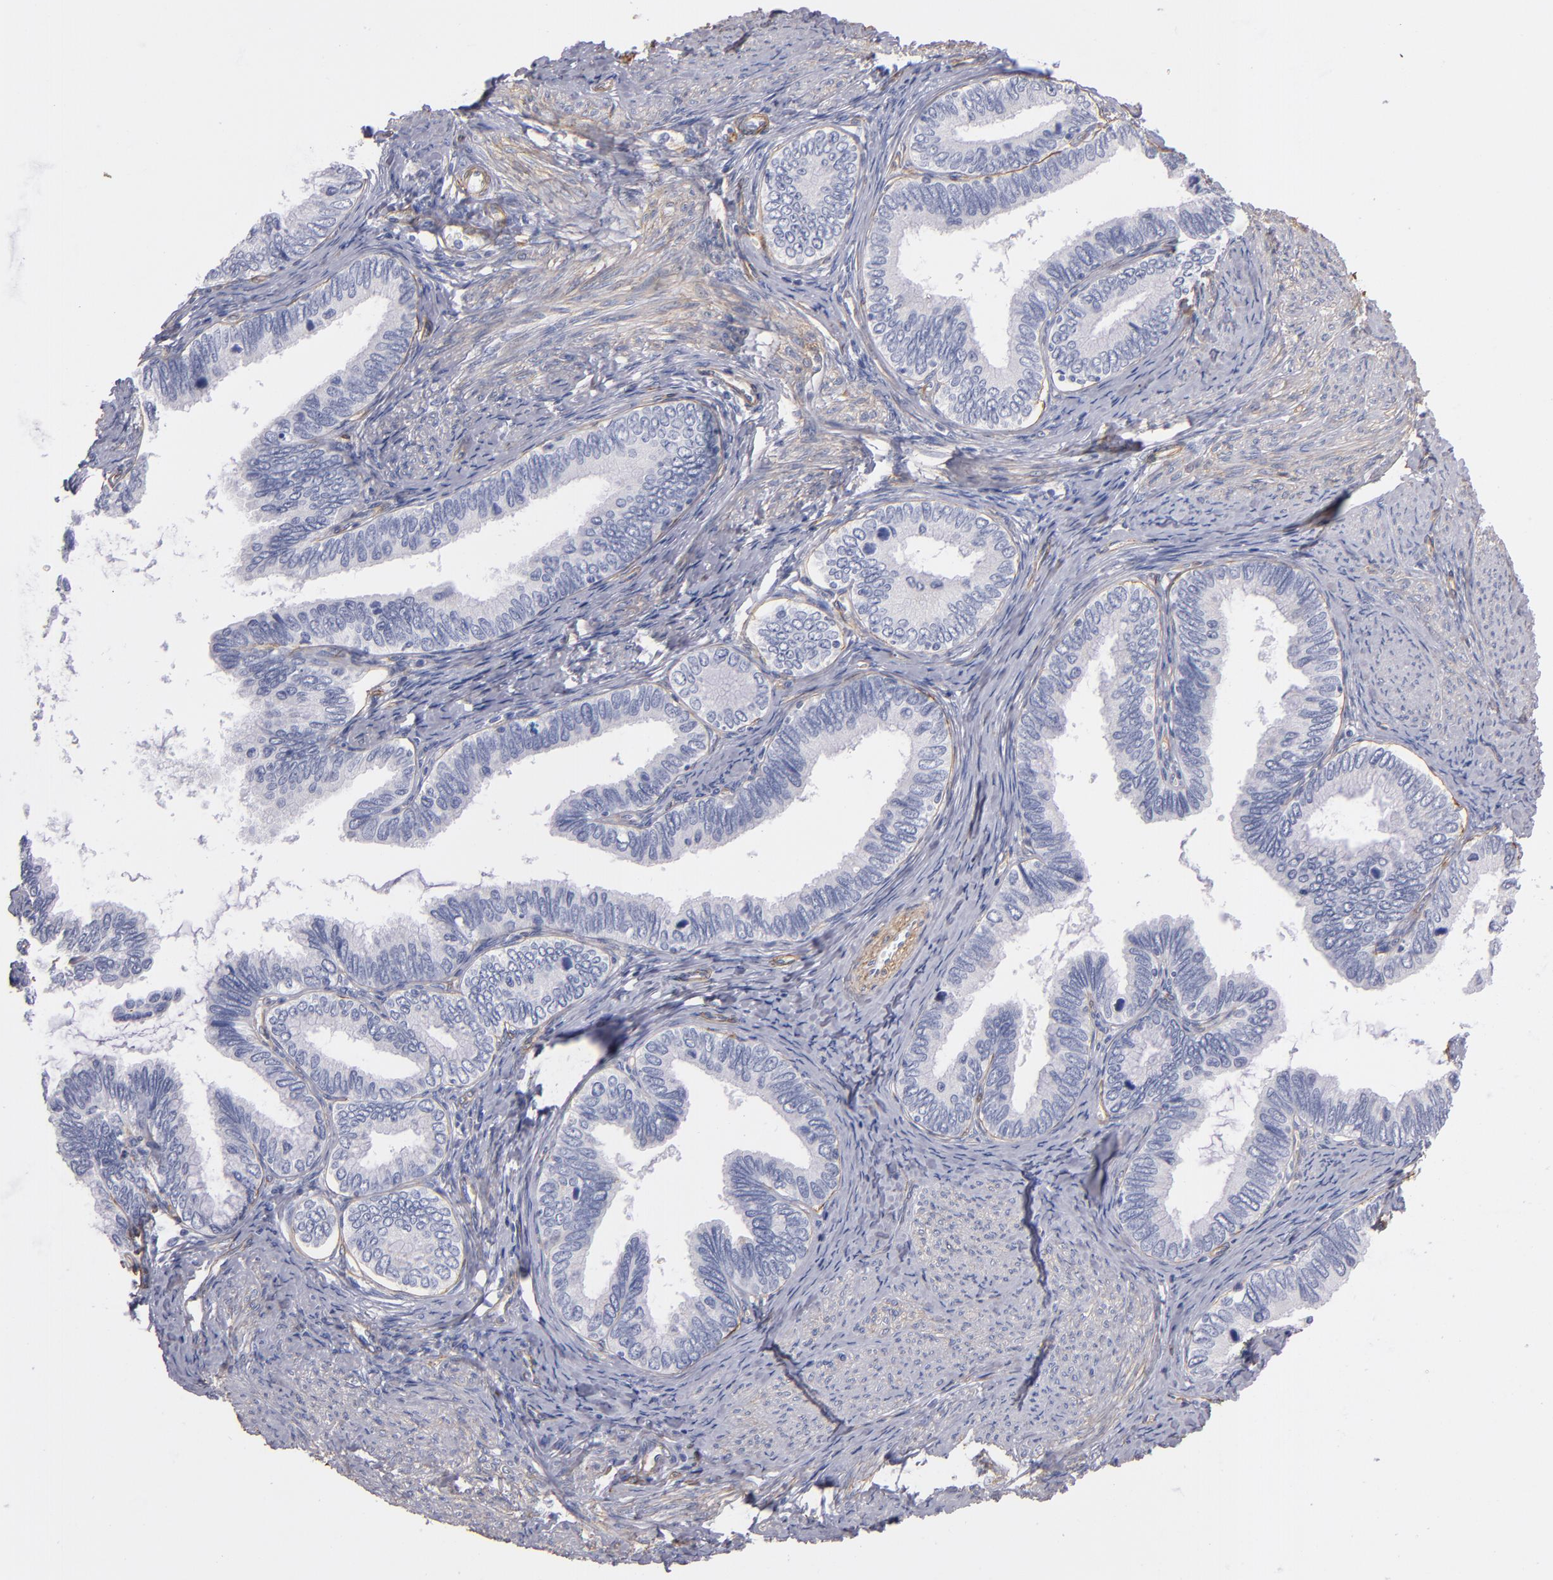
{"staining": {"intensity": "negative", "quantity": "none", "location": "none"}, "tissue": "cervical cancer", "cell_type": "Tumor cells", "image_type": "cancer", "snomed": [{"axis": "morphology", "description": "Adenocarcinoma, NOS"}, {"axis": "topography", "description": "Cervix"}], "caption": "Immunohistochemistry (IHC) histopathology image of cervical cancer (adenocarcinoma) stained for a protein (brown), which demonstrates no positivity in tumor cells.", "gene": "LAMC1", "patient": {"sex": "female", "age": 49}}